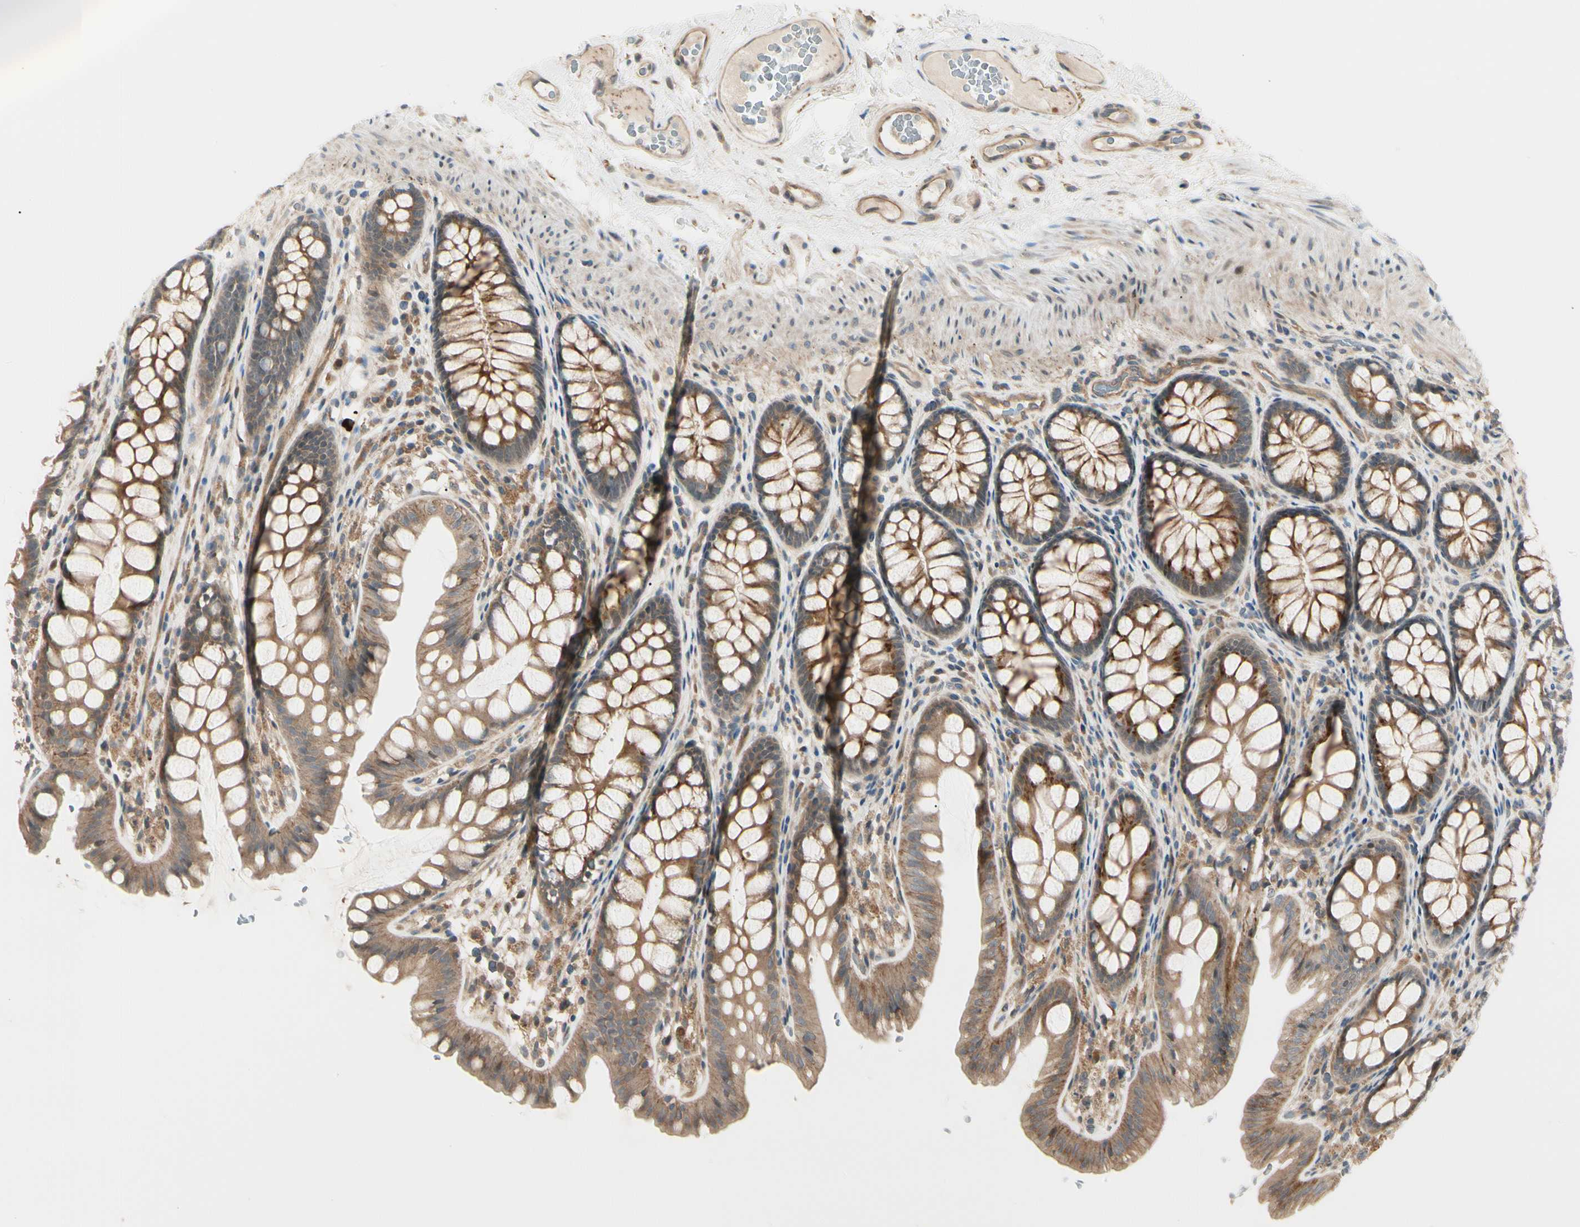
{"staining": {"intensity": "moderate", "quantity": "25%-75%", "location": "cytoplasmic/membranous"}, "tissue": "colon", "cell_type": "Endothelial cells", "image_type": "normal", "snomed": [{"axis": "morphology", "description": "Normal tissue, NOS"}, {"axis": "topography", "description": "Colon"}], "caption": "A micrograph showing moderate cytoplasmic/membranous staining in about 25%-75% of endothelial cells in normal colon, as visualized by brown immunohistochemical staining.", "gene": "F2R", "patient": {"sex": "female", "age": 55}}